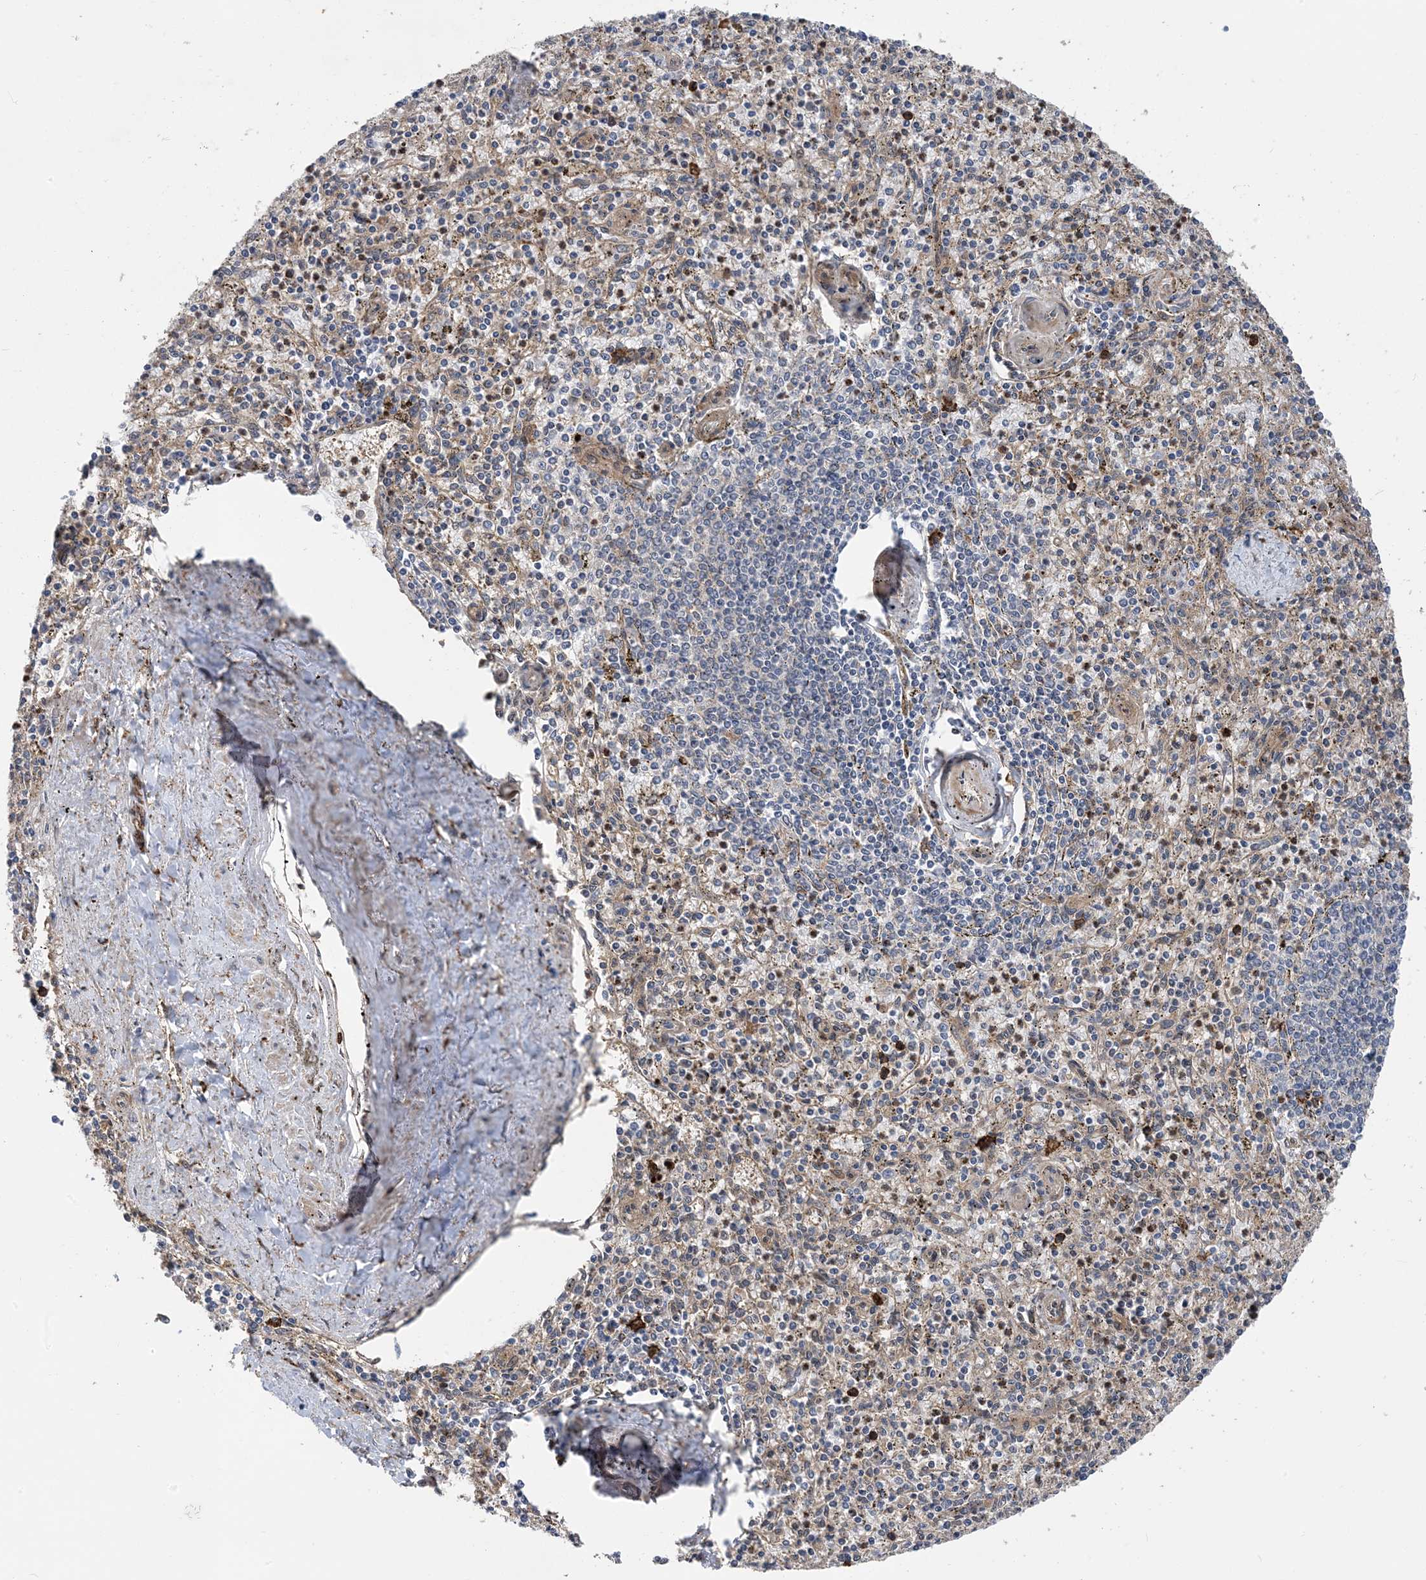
{"staining": {"intensity": "moderate", "quantity": "<25%", "location": "cytoplasmic/membranous"}, "tissue": "spleen", "cell_type": "Cells in red pulp", "image_type": "normal", "snomed": [{"axis": "morphology", "description": "Normal tissue, NOS"}, {"axis": "topography", "description": "Spleen"}], "caption": "IHC micrograph of unremarkable human spleen stained for a protein (brown), which reveals low levels of moderate cytoplasmic/membranous staining in approximately <25% of cells in red pulp.", "gene": "HS1BP3", "patient": {"sex": "male", "age": 72}}